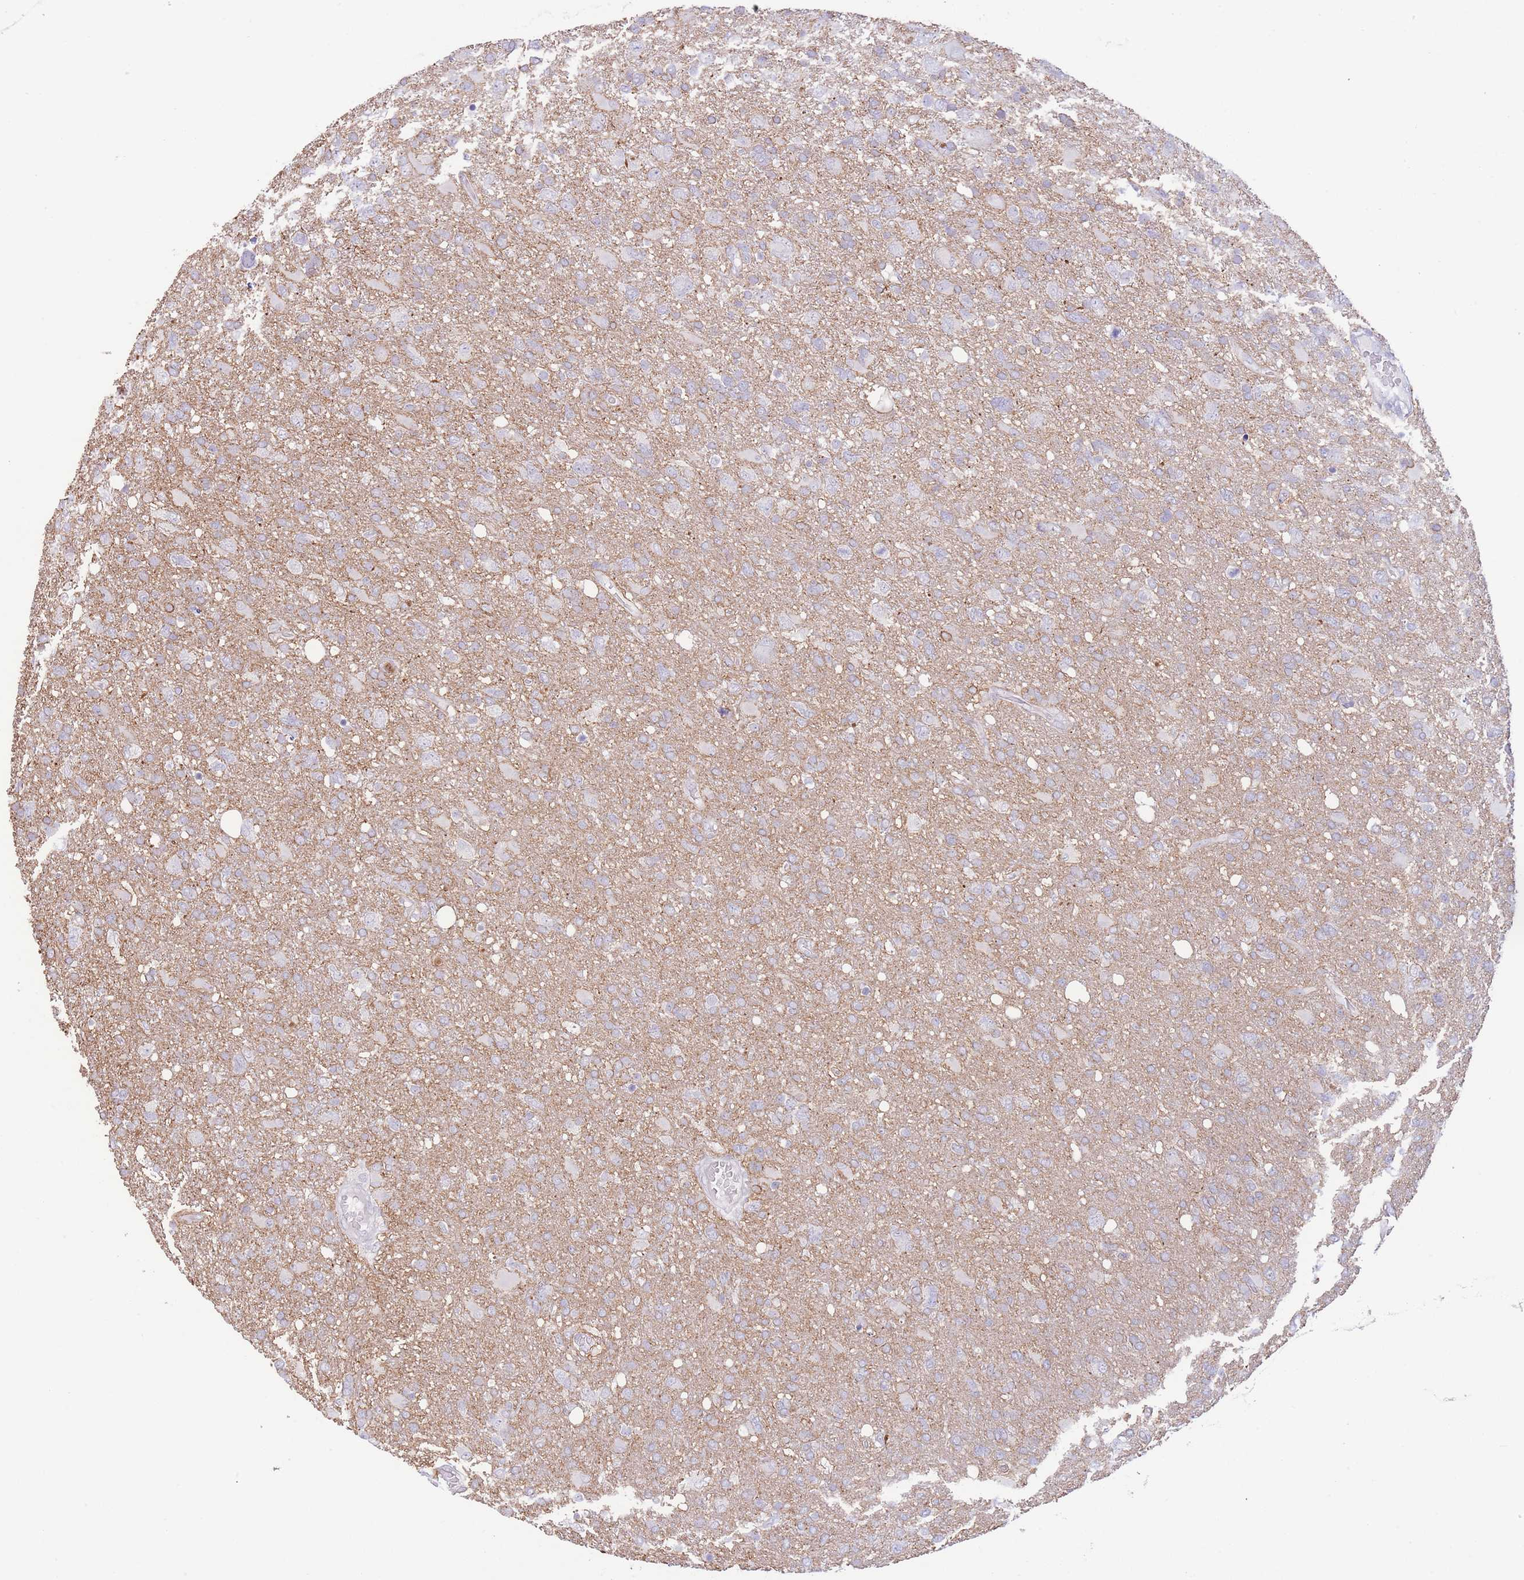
{"staining": {"intensity": "negative", "quantity": "none", "location": "none"}, "tissue": "glioma", "cell_type": "Tumor cells", "image_type": "cancer", "snomed": [{"axis": "morphology", "description": "Glioma, malignant, High grade"}, {"axis": "topography", "description": "Brain"}], "caption": "A high-resolution photomicrograph shows immunohistochemistry staining of malignant glioma (high-grade), which demonstrates no significant expression in tumor cells.", "gene": "LCLAT1", "patient": {"sex": "male", "age": 61}}